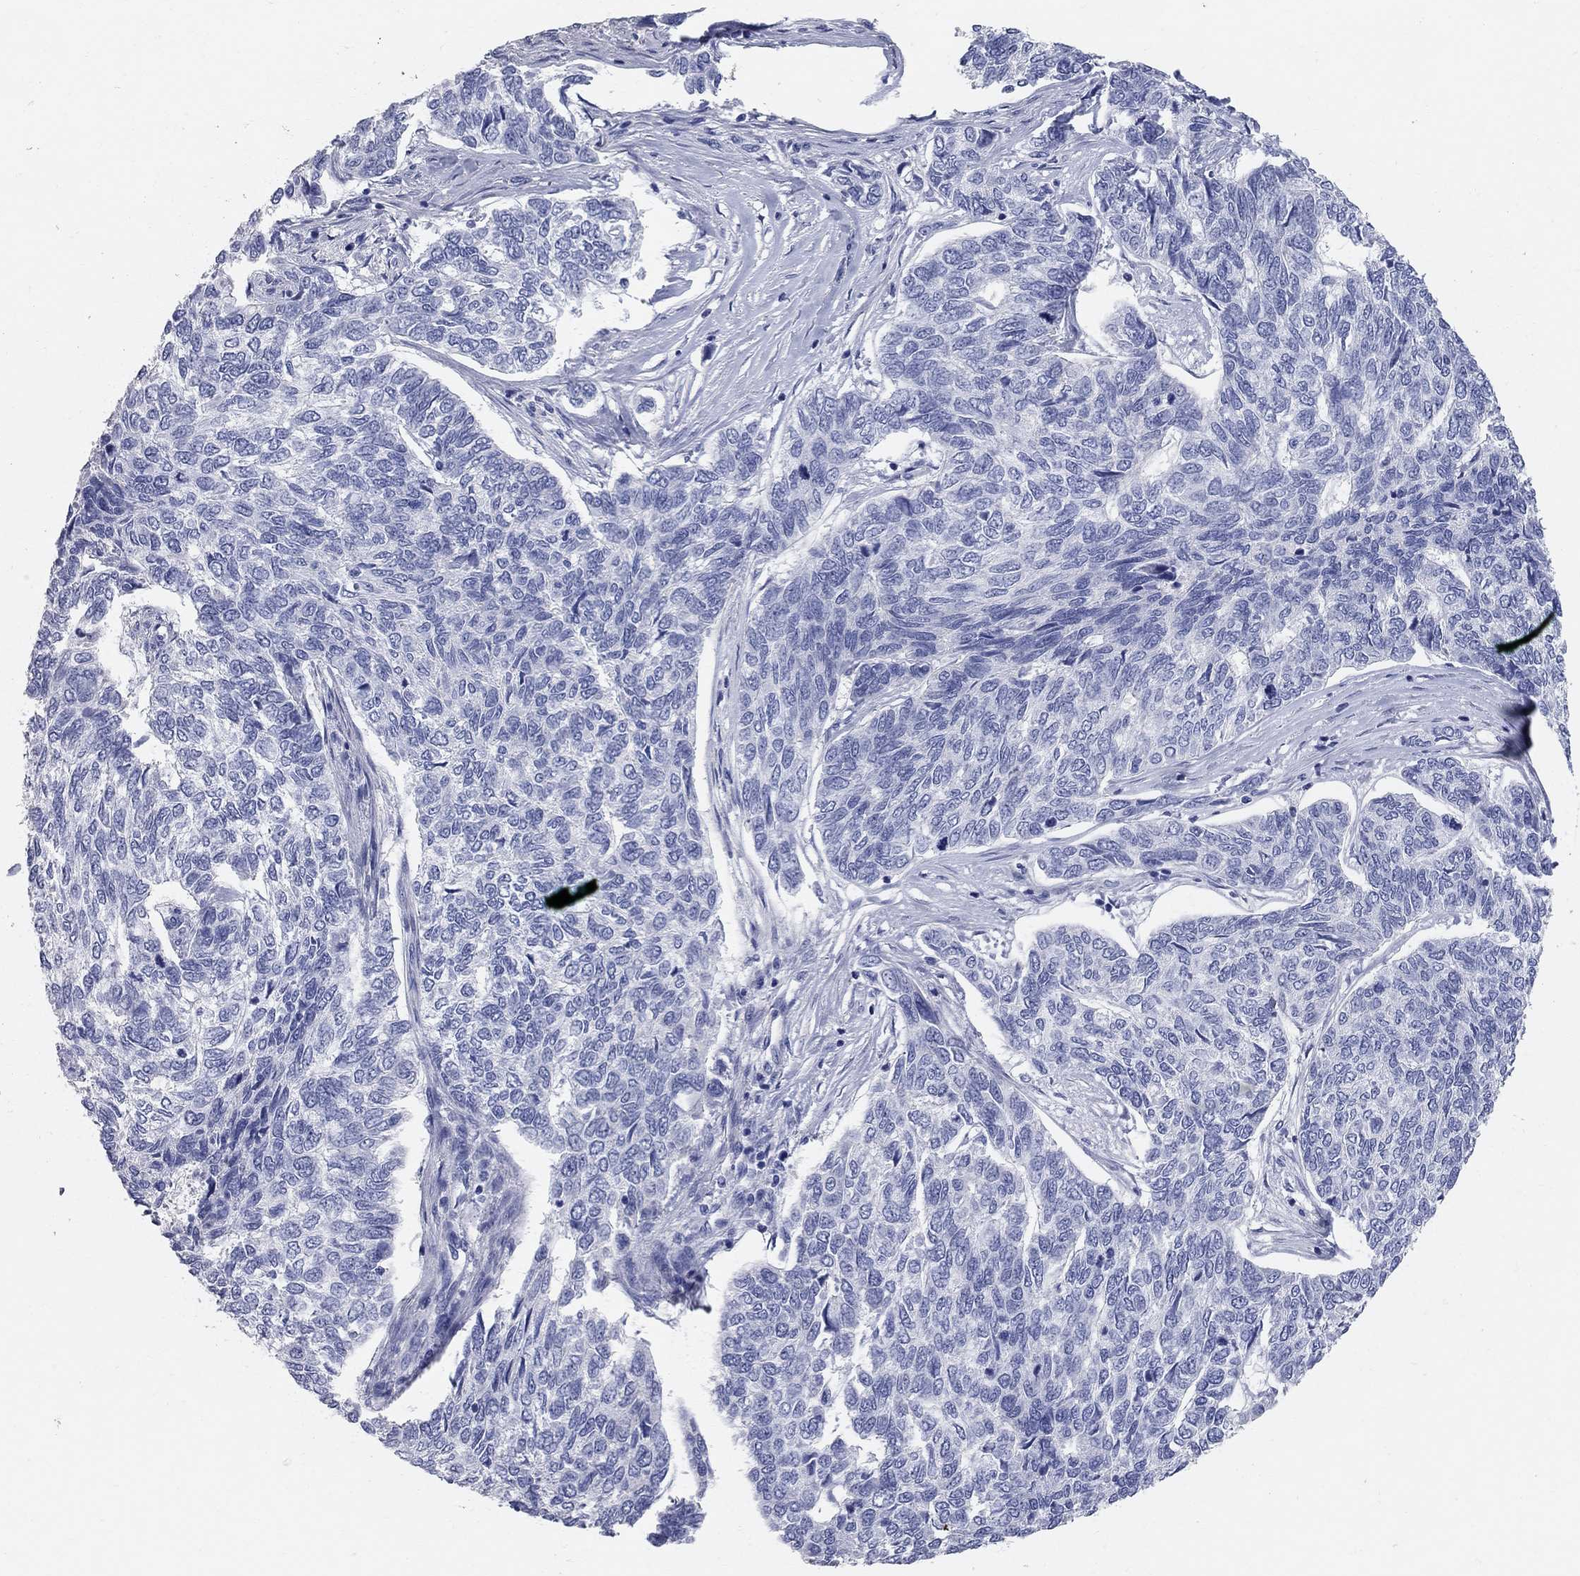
{"staining": {"intensity": "negative", "quantity": "none", "location": "none"}, "tissue": "skin cancer", "cell_type": "Tumor cells", "image_type": "cancer", "snomed": [{"axis": "morphology", "description": "Basal cell carcinoma"}, {"axis": "topography", "description": "Skin"}], "caption": "An immunohistochemistry (IHC) image of skin cancer is shown. There is no staining in tumor cells of skin cancer.", "gene": "AOX1", "patient": {"sex": "female", "age": 65}}